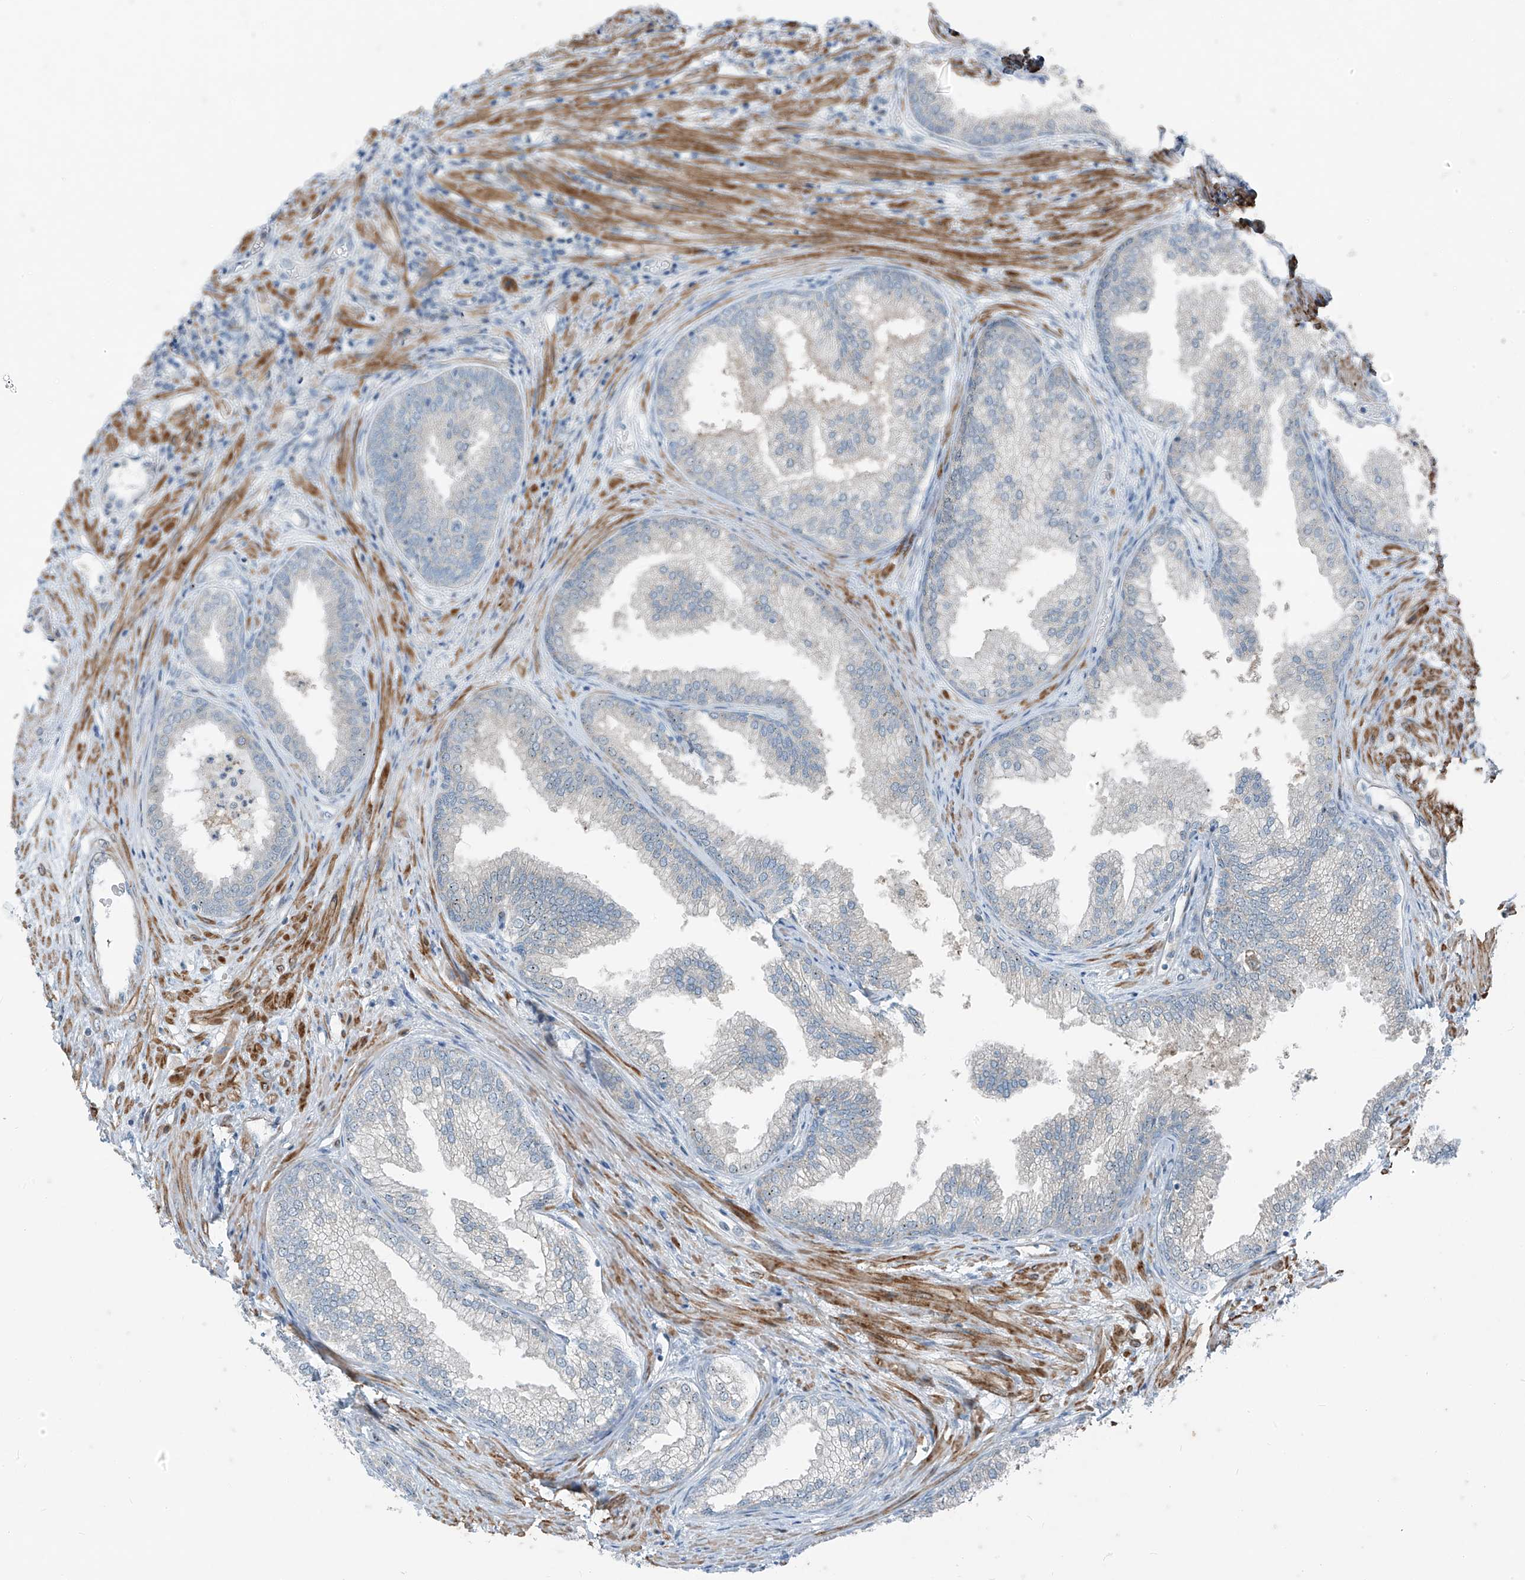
{"staining": {"intensity": "weak", "quantity": "<25%", "location": "cytoplasmic/membranous"}, "tissue": "prostate", "cell_type": "Glandular cells", "image_type": "normal", "snomed": [{"axis": "morphology", "description": "Normal tissue, NOS"}, {"axis": "topography", "description": "Prostate"}], "caption": "A high-resolution micrograph shows IHC staining of normal prostate, which displays no significant expression in glandular cells. (DAB immunohistochemistry (IHC) with hematoxylin counter stain).", "gene": "PPCS", "patient": {"sex": "male", "age": 76}}